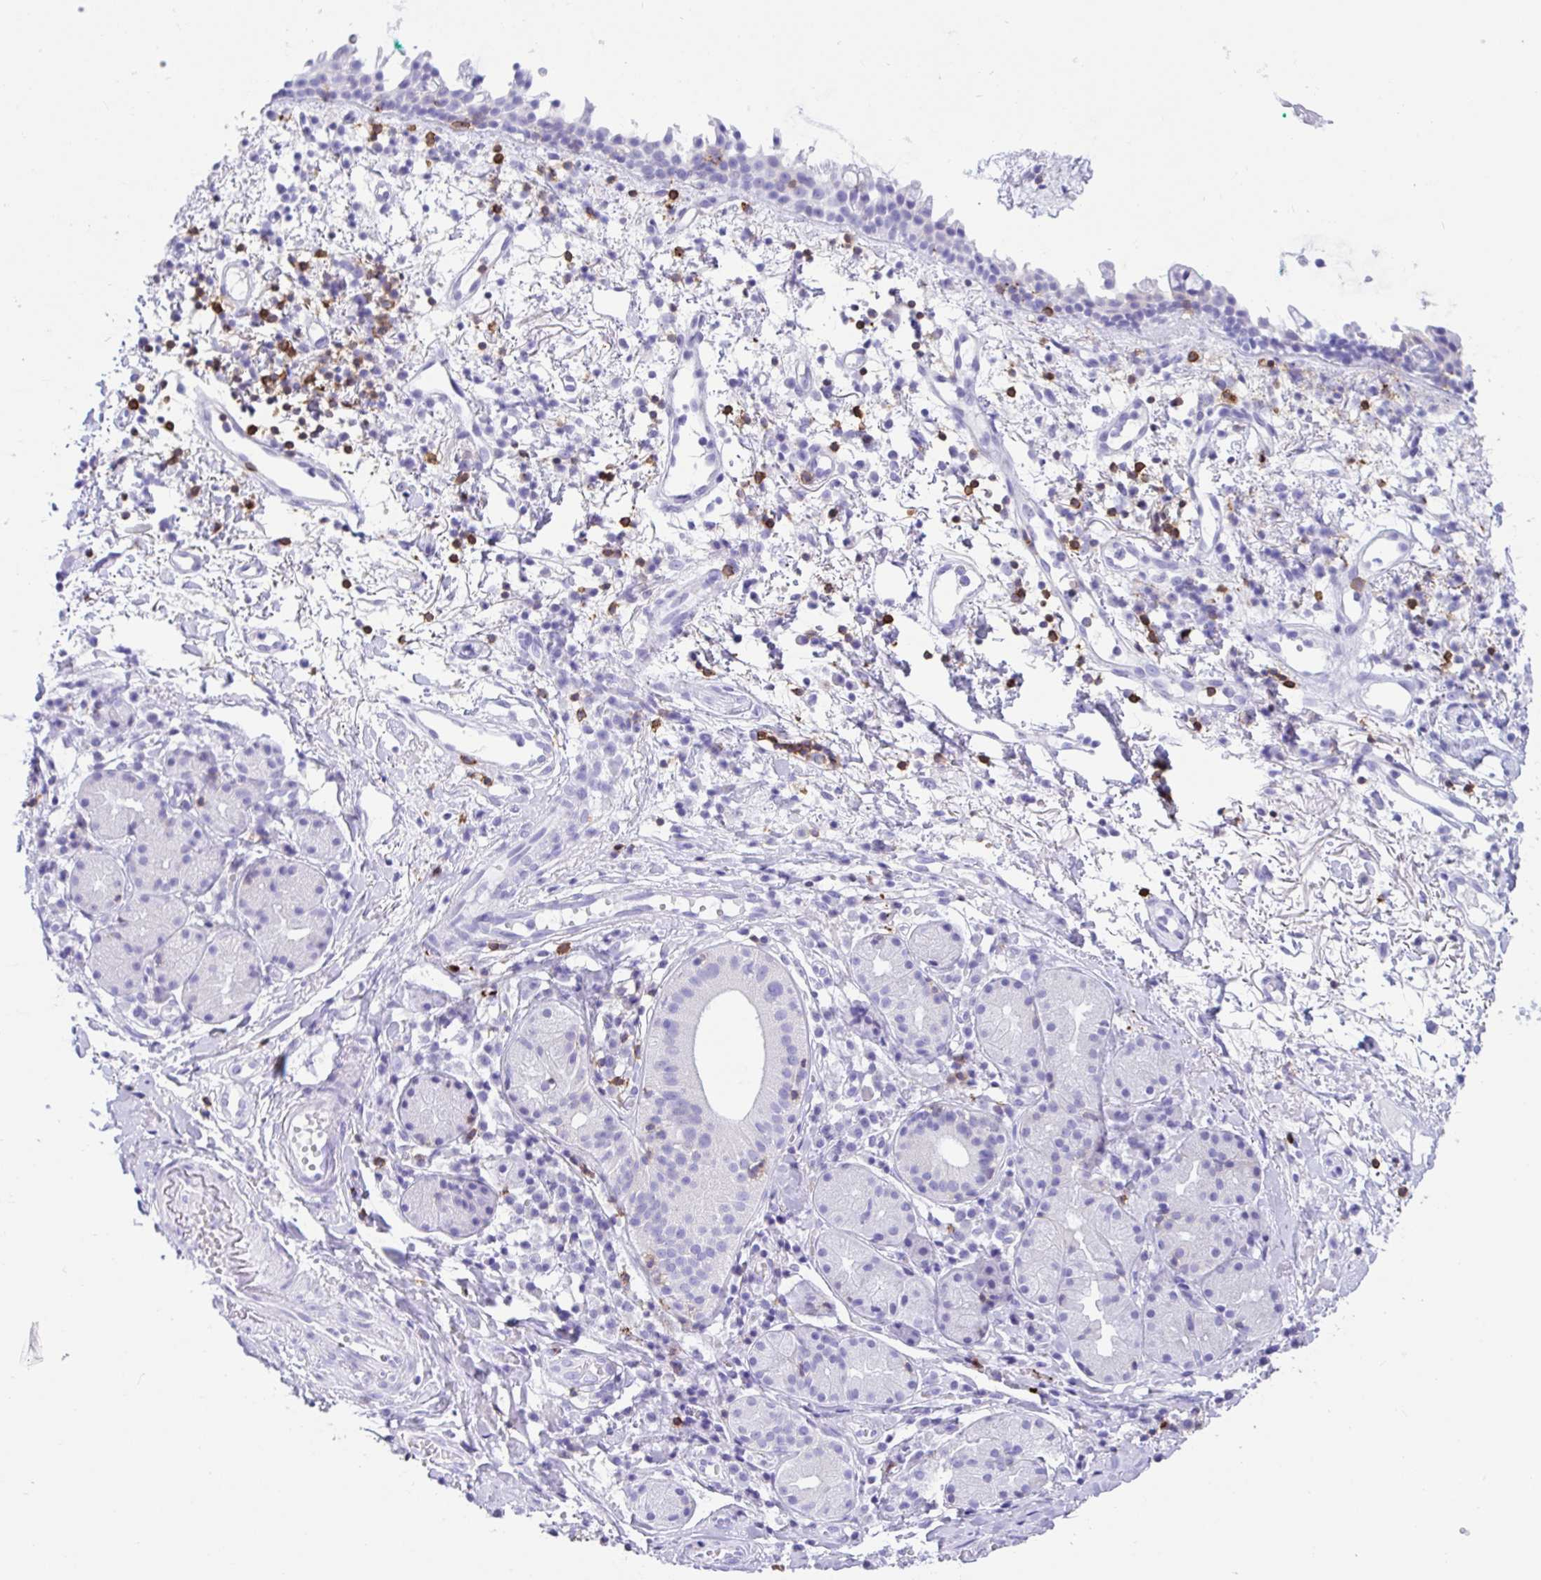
{"staining": {"intensity": "negative", "quantity": "none", "location": "none"}, "tissue": "nasopharynx", "cell_type": "Respiratory epithelial cells", "image_type": "normal", "snomed": [{"axis": "morphology", "description": "Normal tissue, NOS"}, {"axis": "morphology", "description": "Basal cell carcinoma"}, {"axis": "topography", "description": "Cartilage tissue"}, {"axis": "topography", "description": "Nasopharynx"}, {"axis": "topography", "description": "Oral tissue"}], "caption": "Respiratory epithelial cells are negative for brown protein staining in unremarkable nasopharynx. (Immunohistochemistry (ihc), brightfield microscopy, high magnification).", "gene": "CD5", "patient": {"sex": "female", "age": 77}}